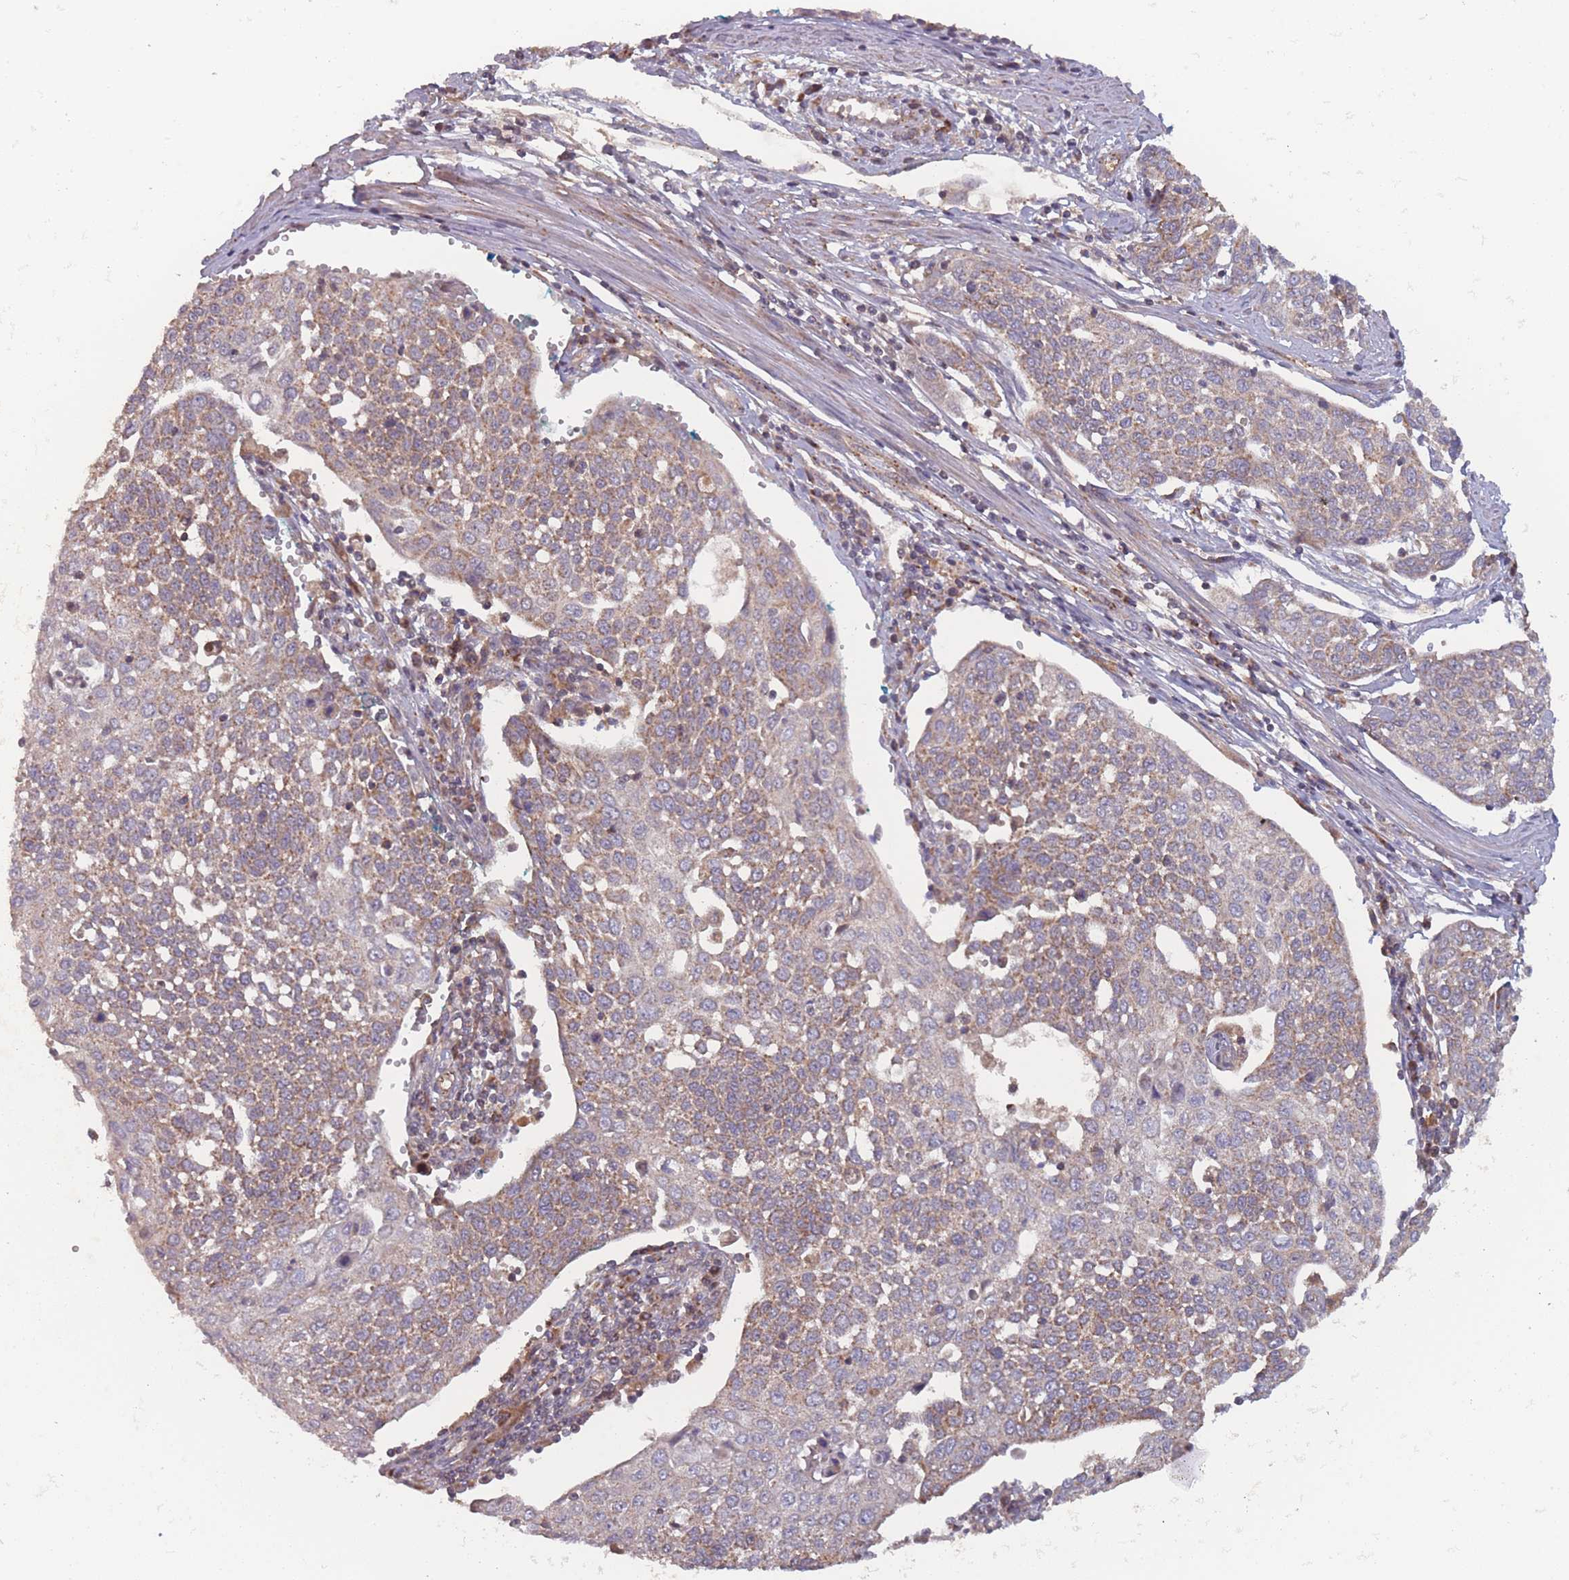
{"staining": {"intensity": "weak", "quantity": ">75%", "location": "cytoplasmic/membranous"}, "tissue": "cervical cancer", "cell_type": "Tumor cells", "image_type": "cancer", "snomed": [{"axis": "morphology", "description": "Squamous cell carcinoma, NOS"}, {"axis": "topography", "description": "Cervix"}], "caption": "Tumor cells show low levels of weak cytoplasmic/membranous expression in approximately >75% of cells in human cervical squamous cell carcinoma. The protein of interest is shown in brown color, while the nuclei are stained blue.", "gene": "ATP5MG", "patient": {"sex": "female", "age": 34}}